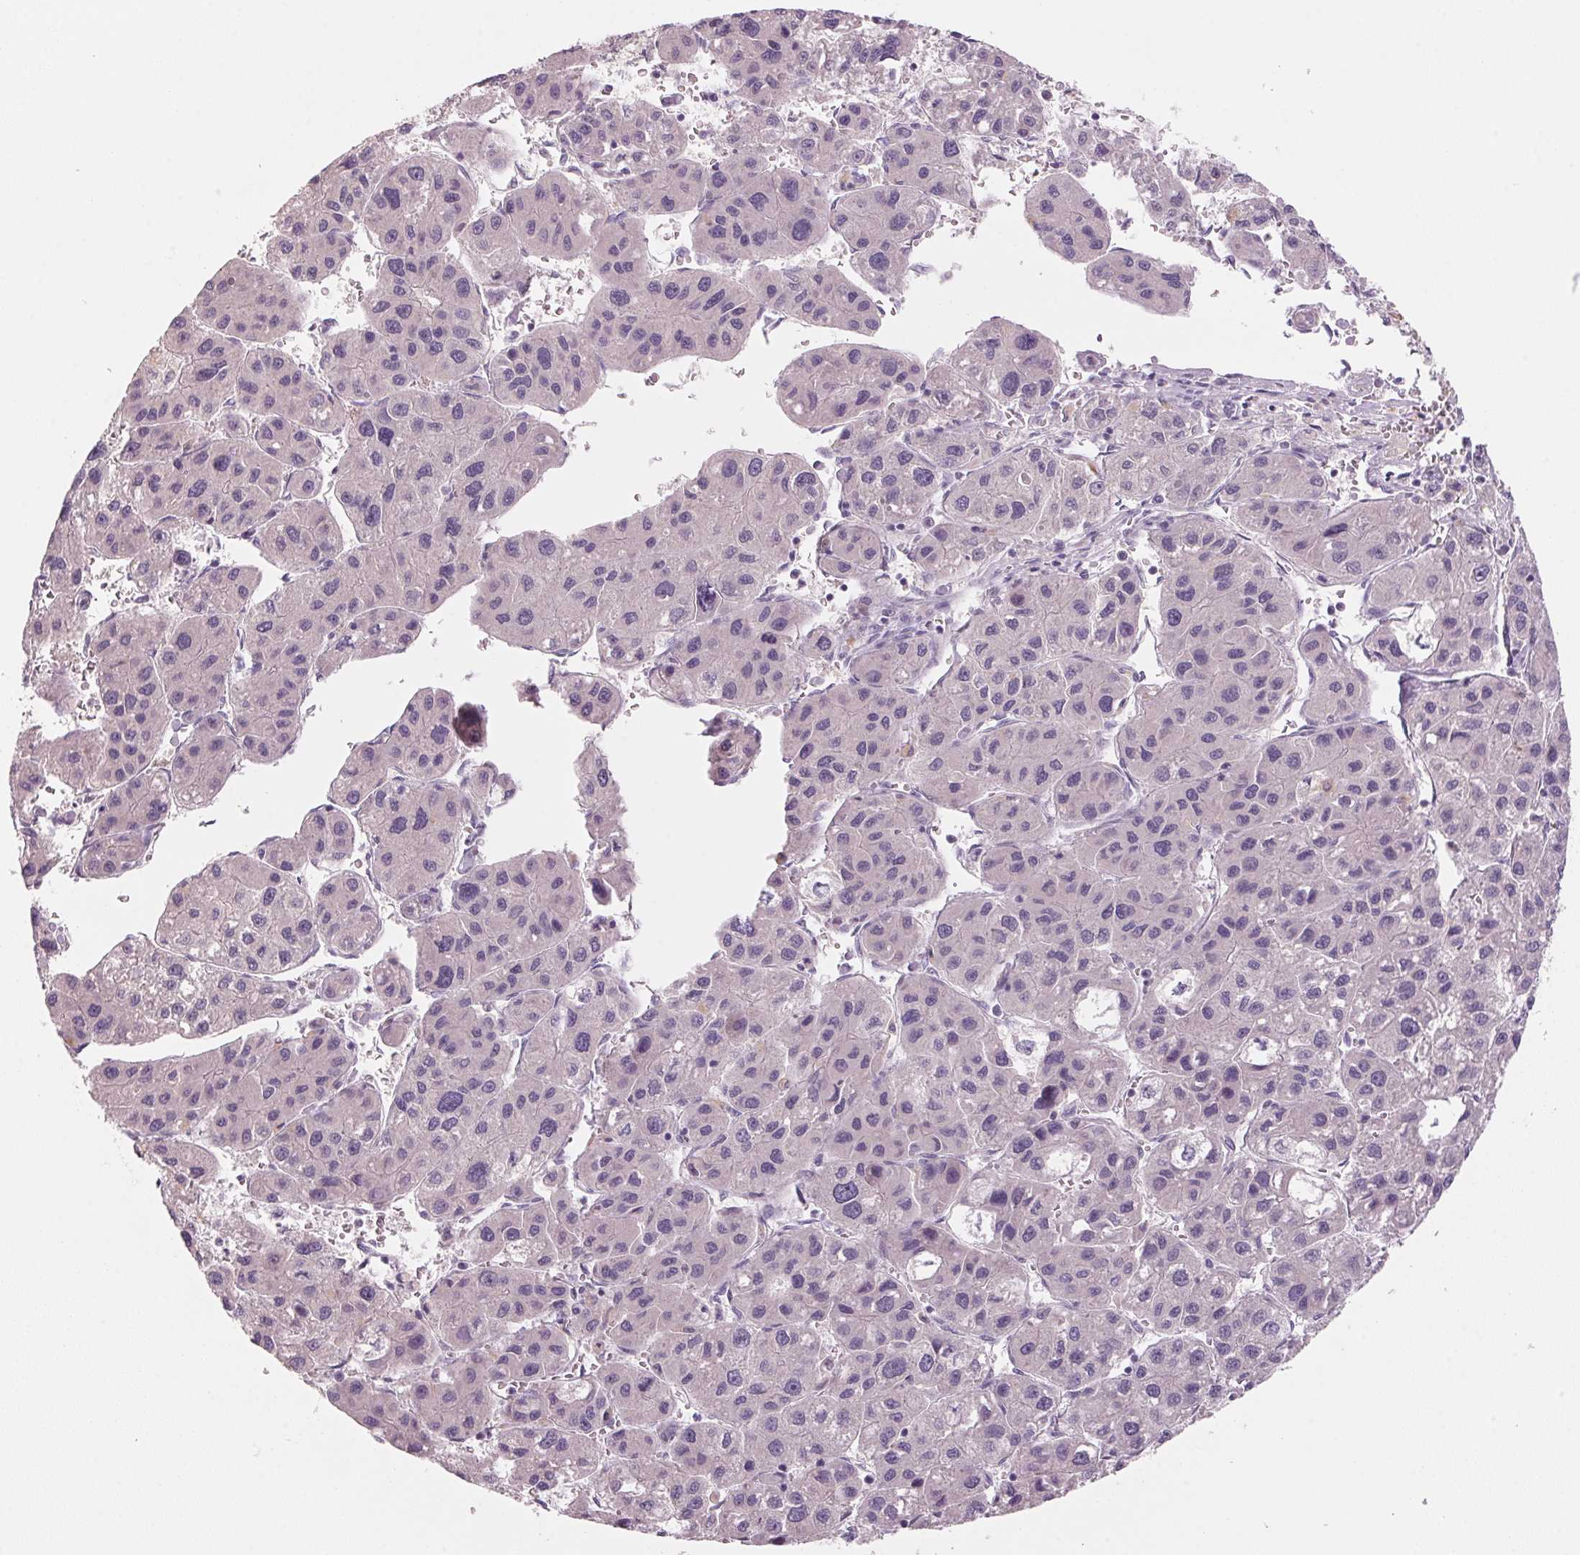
{"staining": {"intensity": "negative", "quantity": "none", "location": "none"}, "tissue": "liver cancer", "cell_type": "Tumor cells", "image_type": "cancer", "snomed": [{"axis": "morphology", "description": "Carcinoma, Hepatocellular, NOS"}, {"axis": "topography", "description": "Liver"}], "caption": "This is an immunohistochemistry (IHC) photomicrograph of liver cancer. There is no expression in tumor cells.", "gene": "ADAM20", "patient": {"sex": "male", "age": 73}}